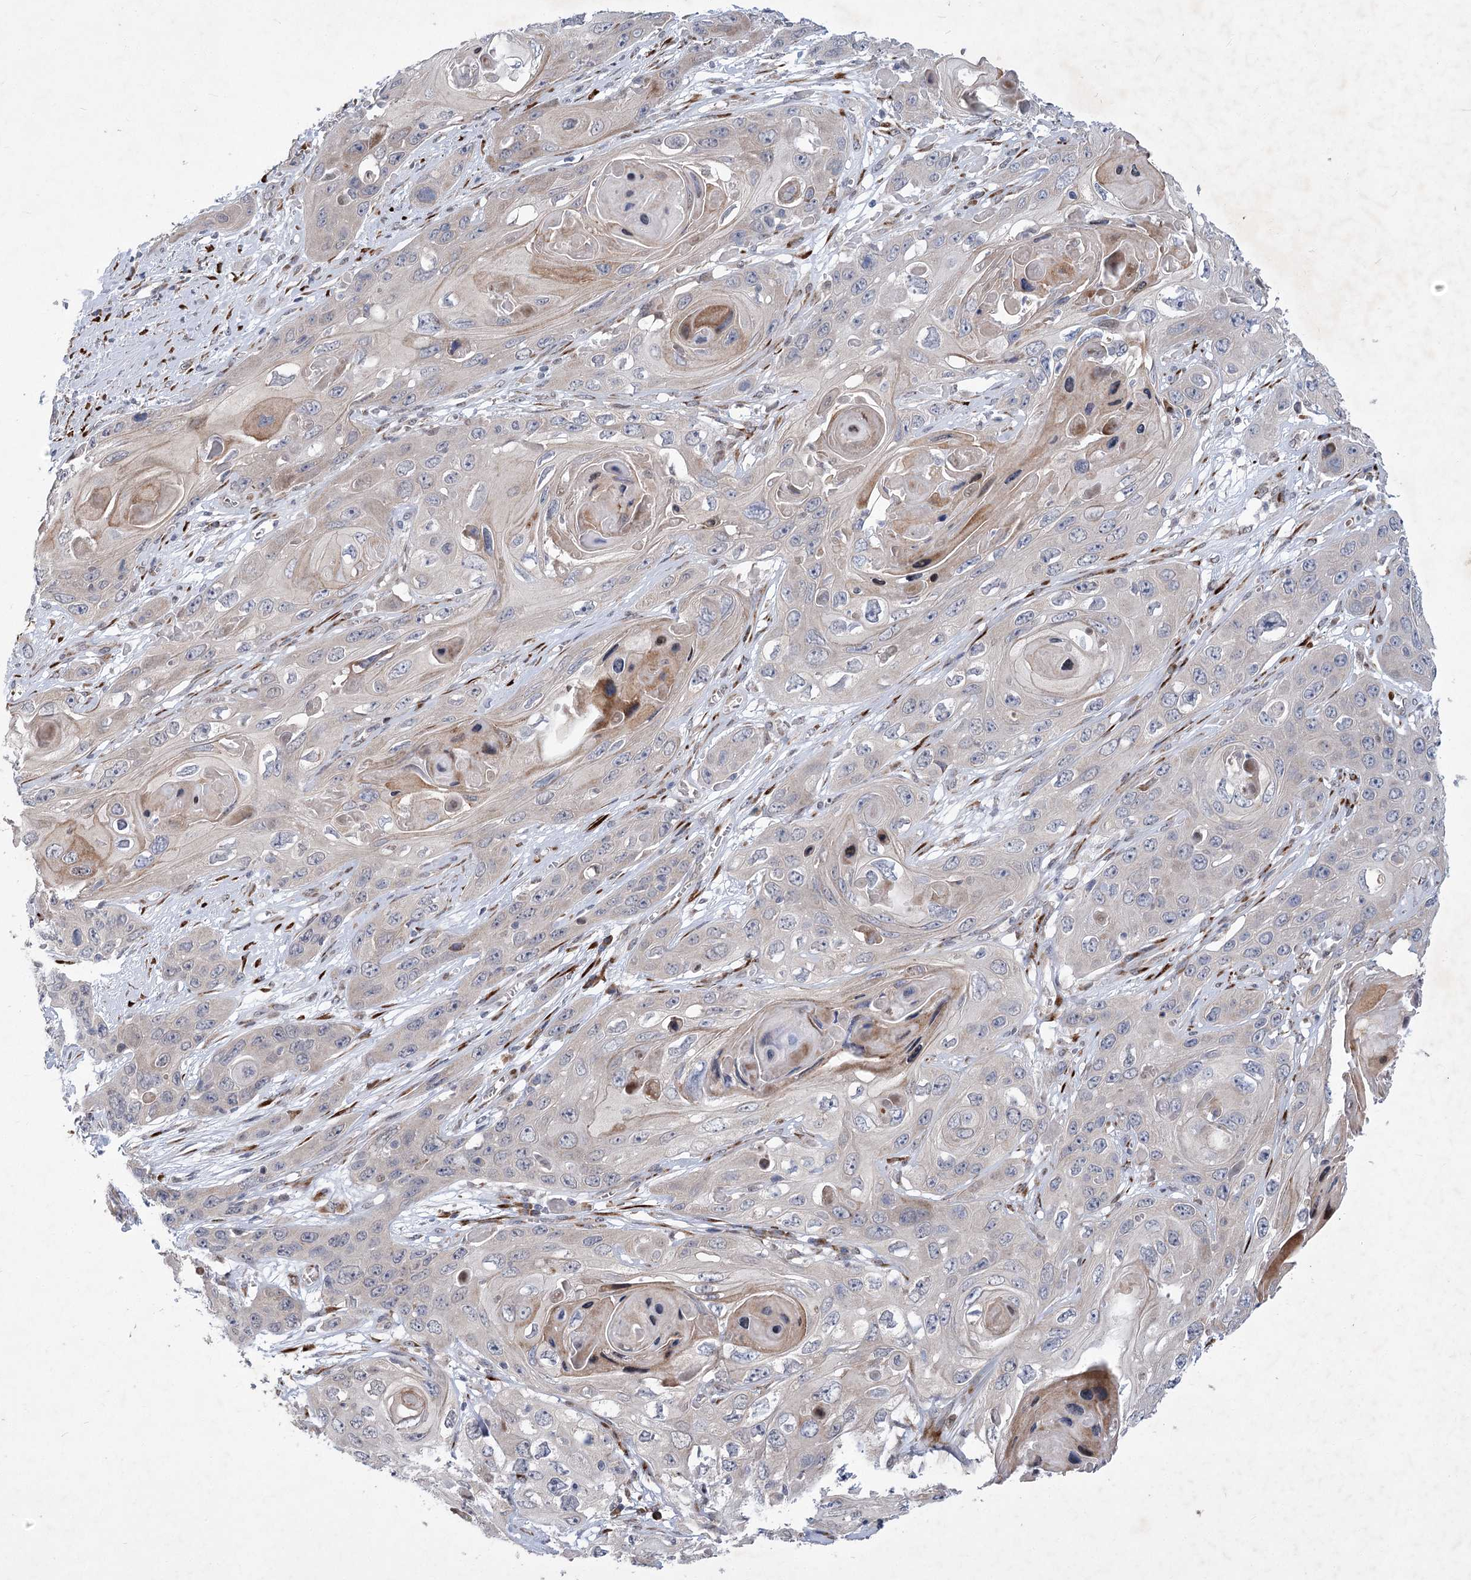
{"staining": {"intensity": "moderate", "quantity": "<25%", "location": "cytoplasmic/membranous"}, "tissue": "skin cancer", "cell_type": "Tumor cells", "image_type": "cancer", "snomed": [{"axis": "morphology", "description": "Squamous cell carcinoma, NOS"}, {"axis": "topography", "description": "Skin"}], "caption": "Immunohistochemical staining of skin cancer shows low levels of moderate cytoplasmic/membranous protein expression in about <25% of tumor cells.", "gene": "GCNT4", "patient": {"sex": "male", "age": 55}}